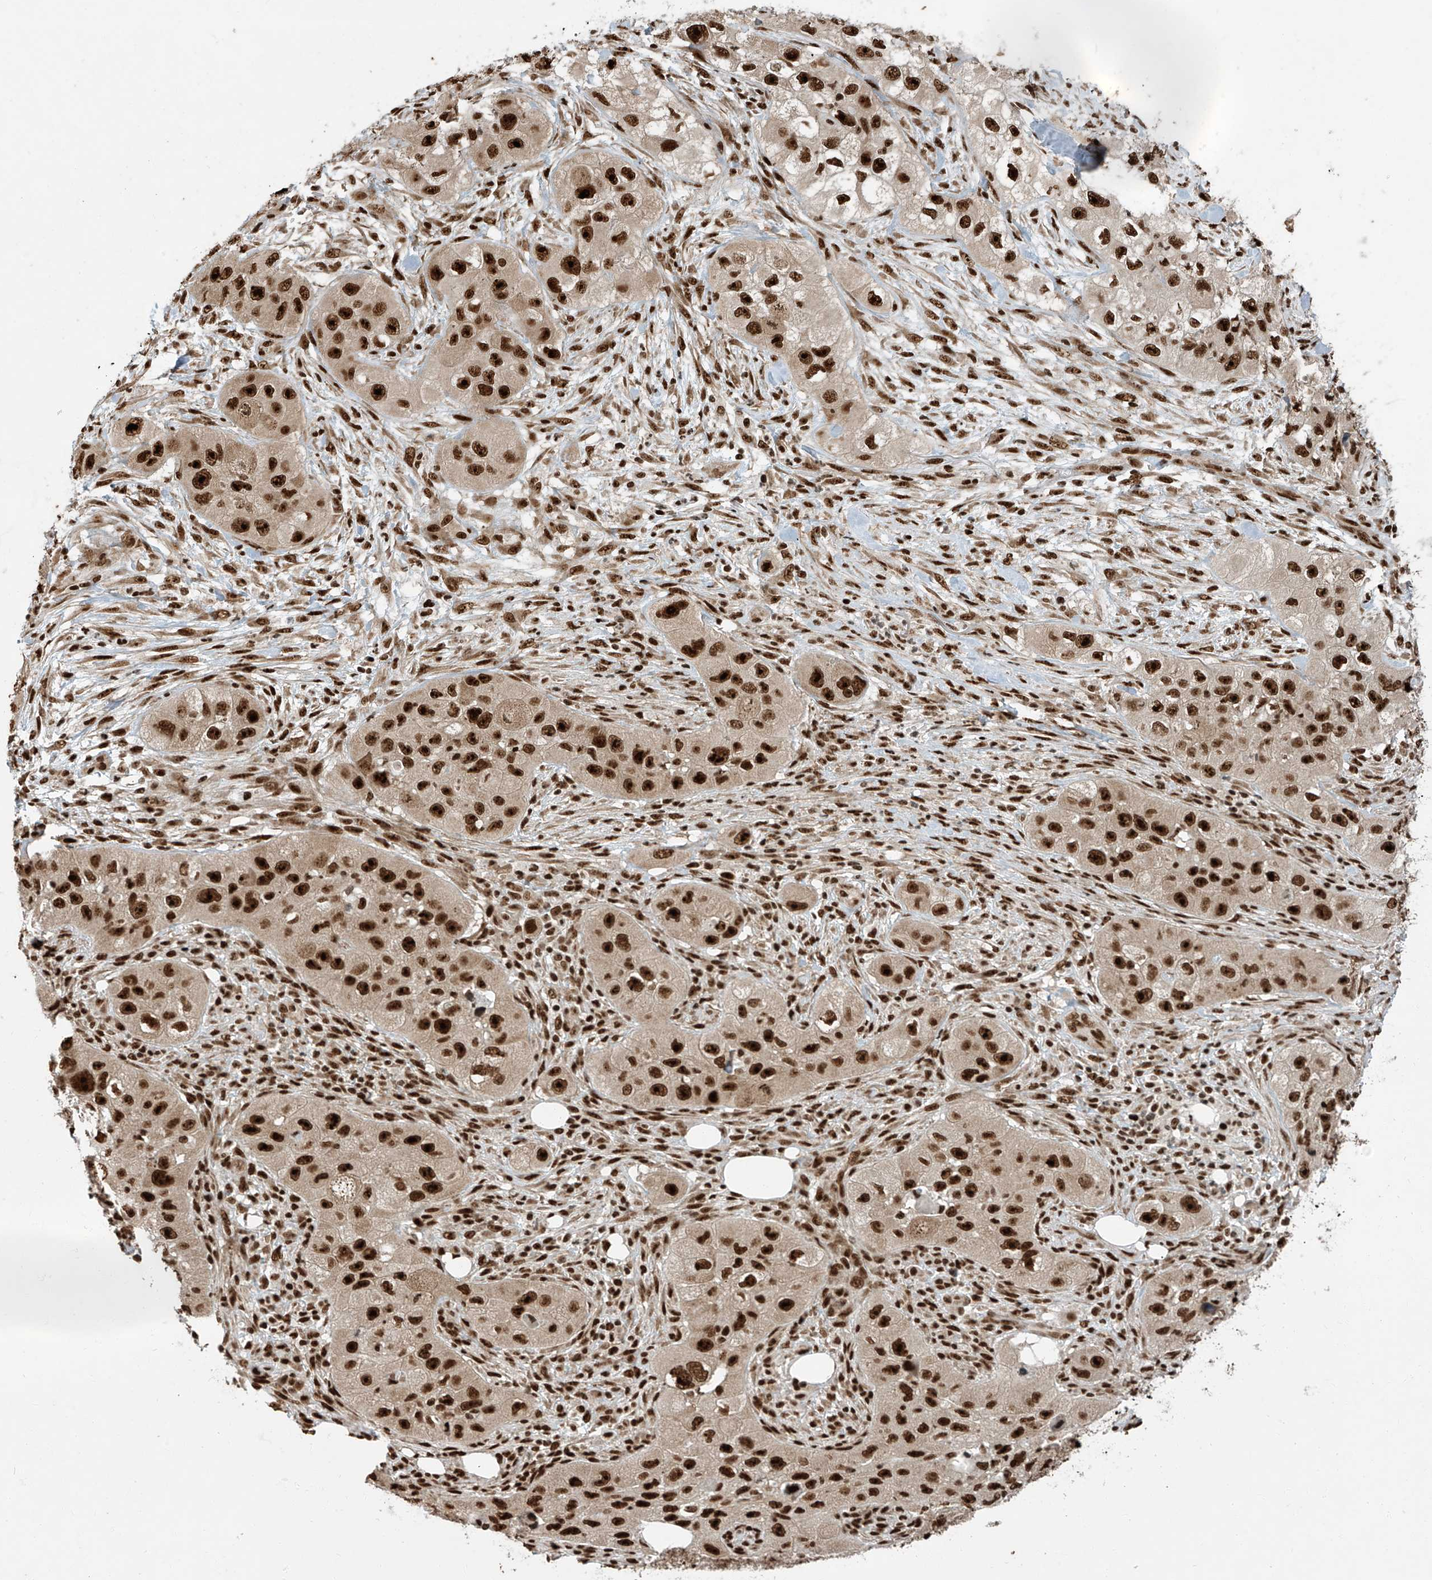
{"staining": {"intensity": "strong", "quantity": ">75%", "location": "nuclear"}, "tissue": "skin cancer", "cell_type": "Tumor cells", "image_type": "cancer", "snomed": [{"axis": "morphology", "description": "Squamous cell carcinoma, NOS"}, {"axis": "topography", "description": "Skin"}, {"axis": "topography", "description": "Subcutis"}], "caption": "This is an image of IHC staining of squamous cell carcinoma (skin), which shows strong expression in the nuclear of tumor cells.", "gene": "FAM193B", "patient": {"sex": "male", "age": 73}}